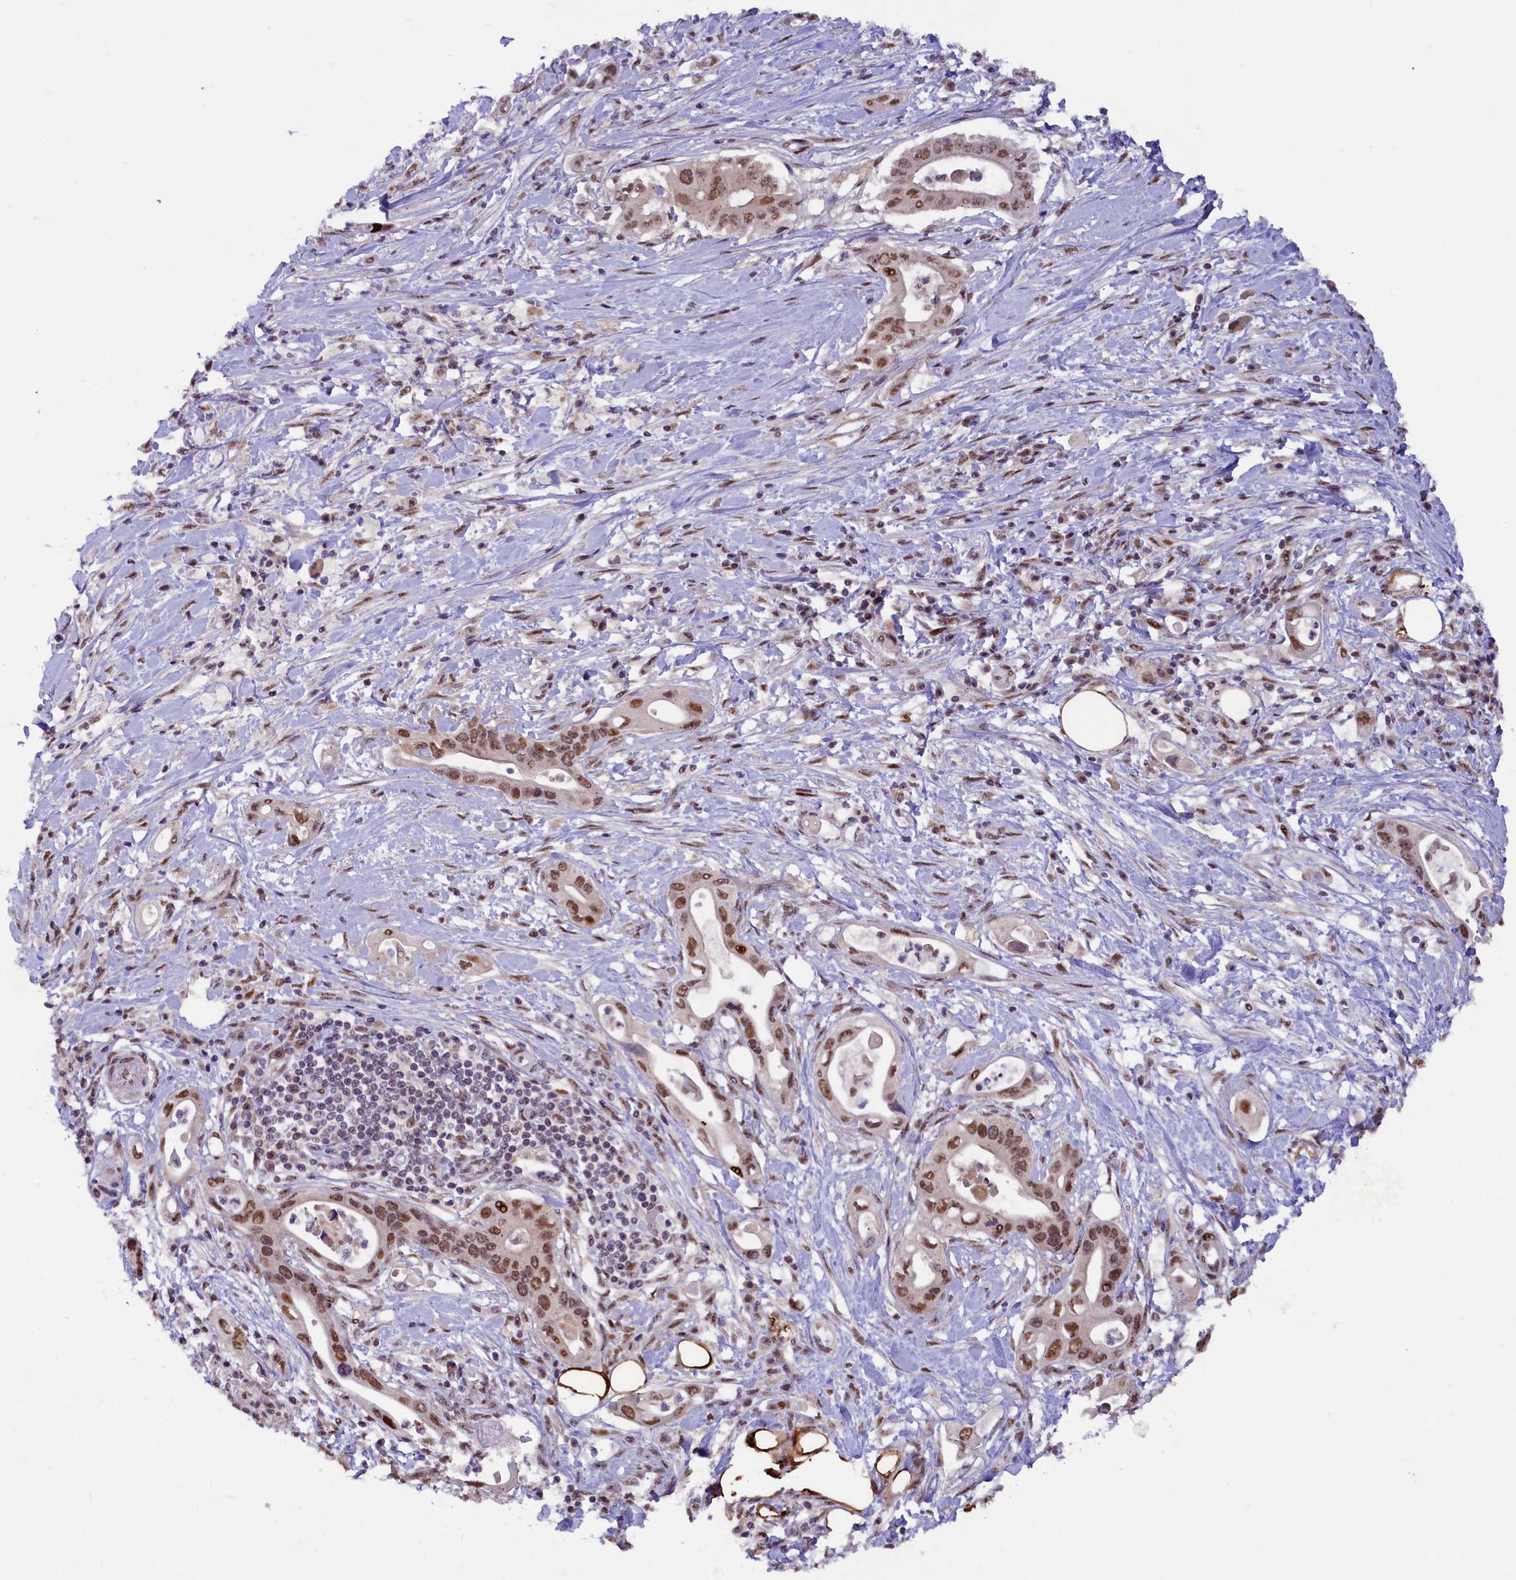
{"staining": {"intensity": "moderate", "quantity": ">75%", "location": "nuclear"}, "tissue": "pancreatic cancer", "cell_type": "Tumor cells", "image_type": "cancer", "snomed": [{"axis": "morphology", "description": "Adenocarcinoma, NOS"}, {"axis": "topography", "description": "Pancreas"}], "caption": "DAB (3,3'-diaminobenzidine) immunohistochemical staining of human pancreatic cancer (adenocarcinoma) reveals moderate nuclear protein expression in approximately >75% of tumor cells.", "gene": "ANKS3", "patient": {"sex": "female", "age": 77}}